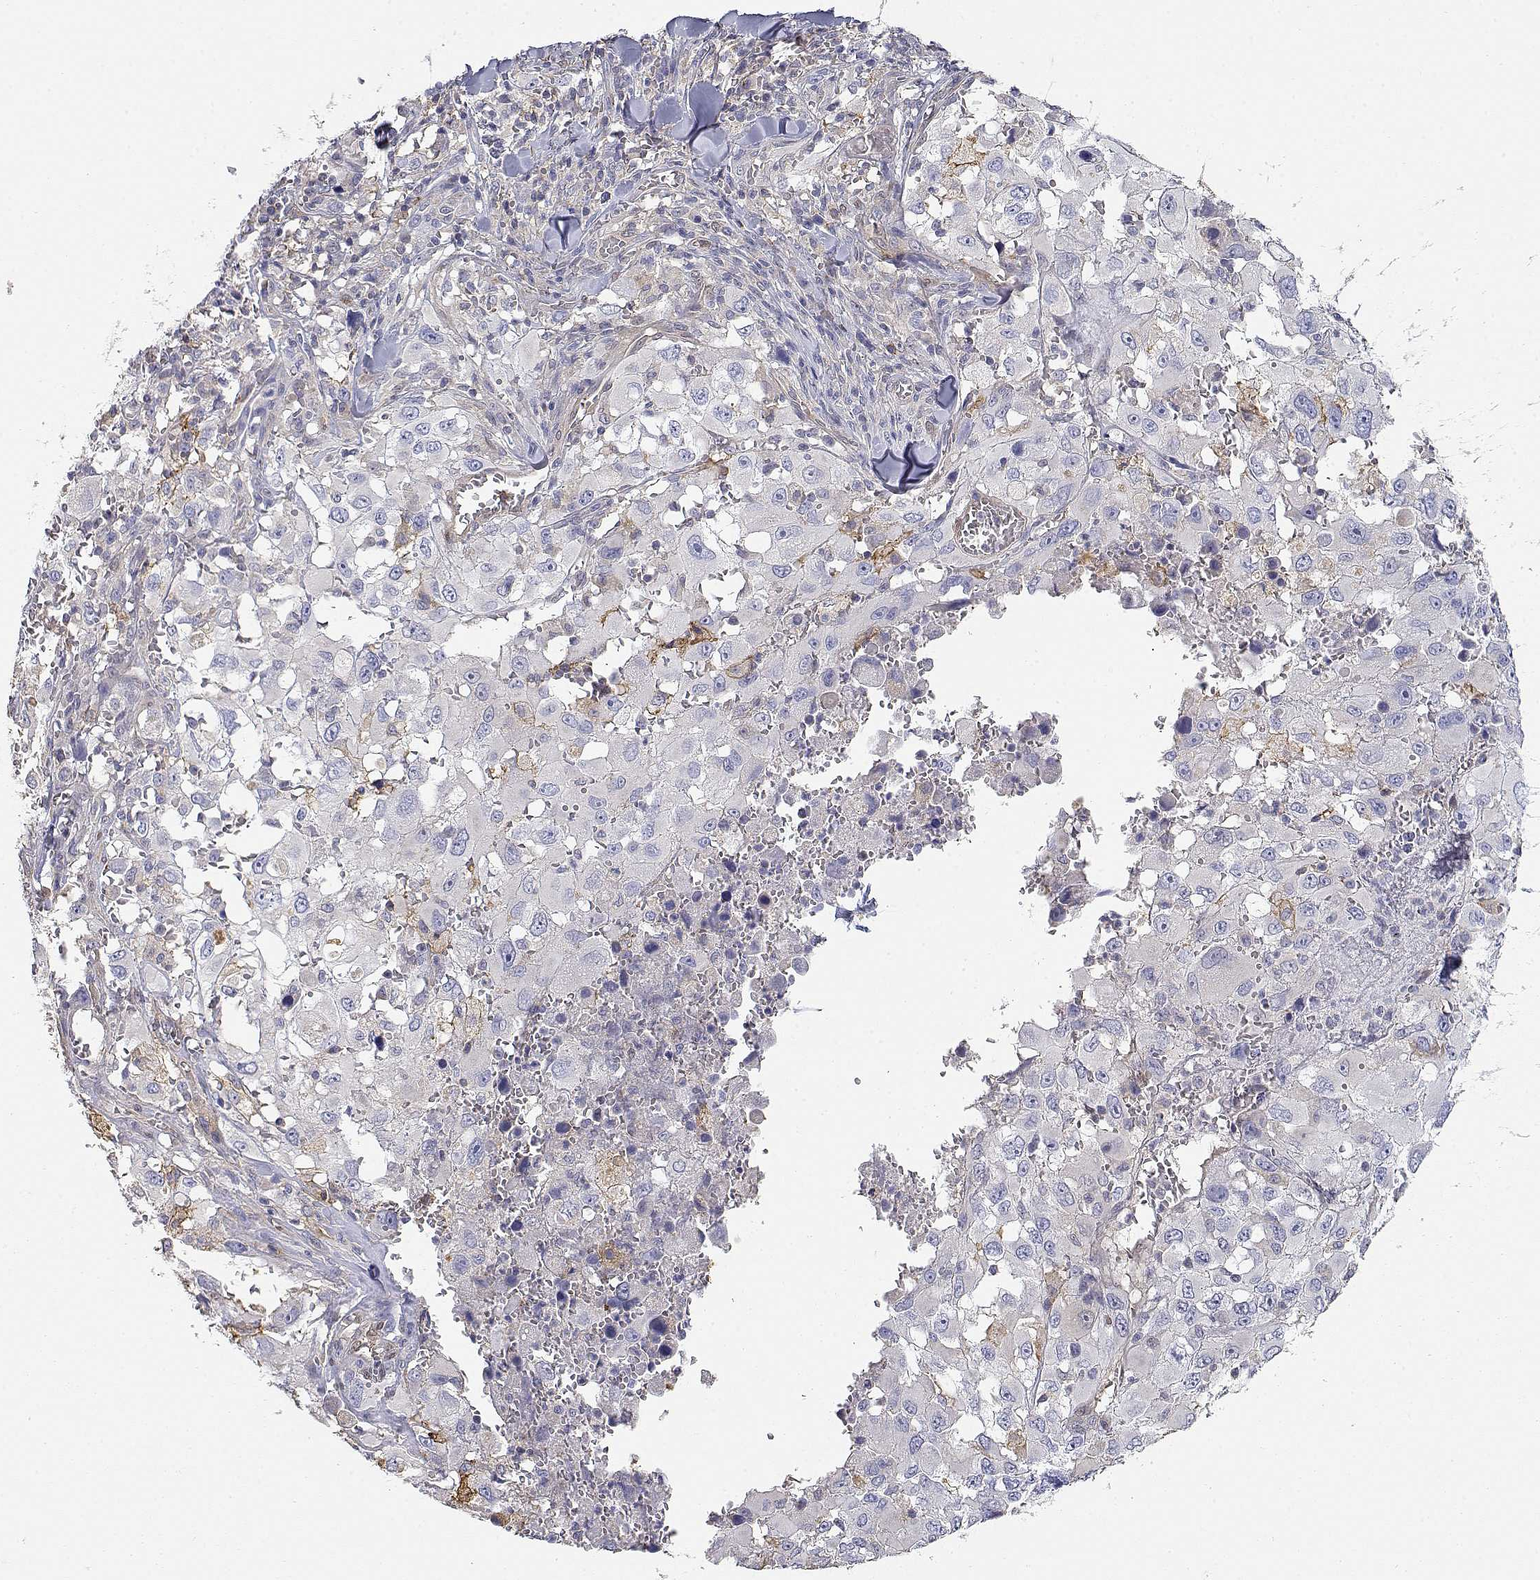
{"staining": {"intensity": "weak", "quantity": "<25%", "location": "cytoplasmic/membranous"}, "tissue": "melanoma", "cell_type": "Tumor cells", "image_type": "cancer", "snomed": [{"axis": "morphology", "description": "Malignant melanoma, Metastatic site"}, {"axis": "topography", "description": "Lymph node"}], "caption": "This photomicrograph is of melanoma stained with immunohistochemistry (IHC) to label a protein in brown with the nuclei are counter-stained blue. There is no positivity in tumor cells.", "gene": "ADA", "patient": {"sex": "male", "age": 50}}